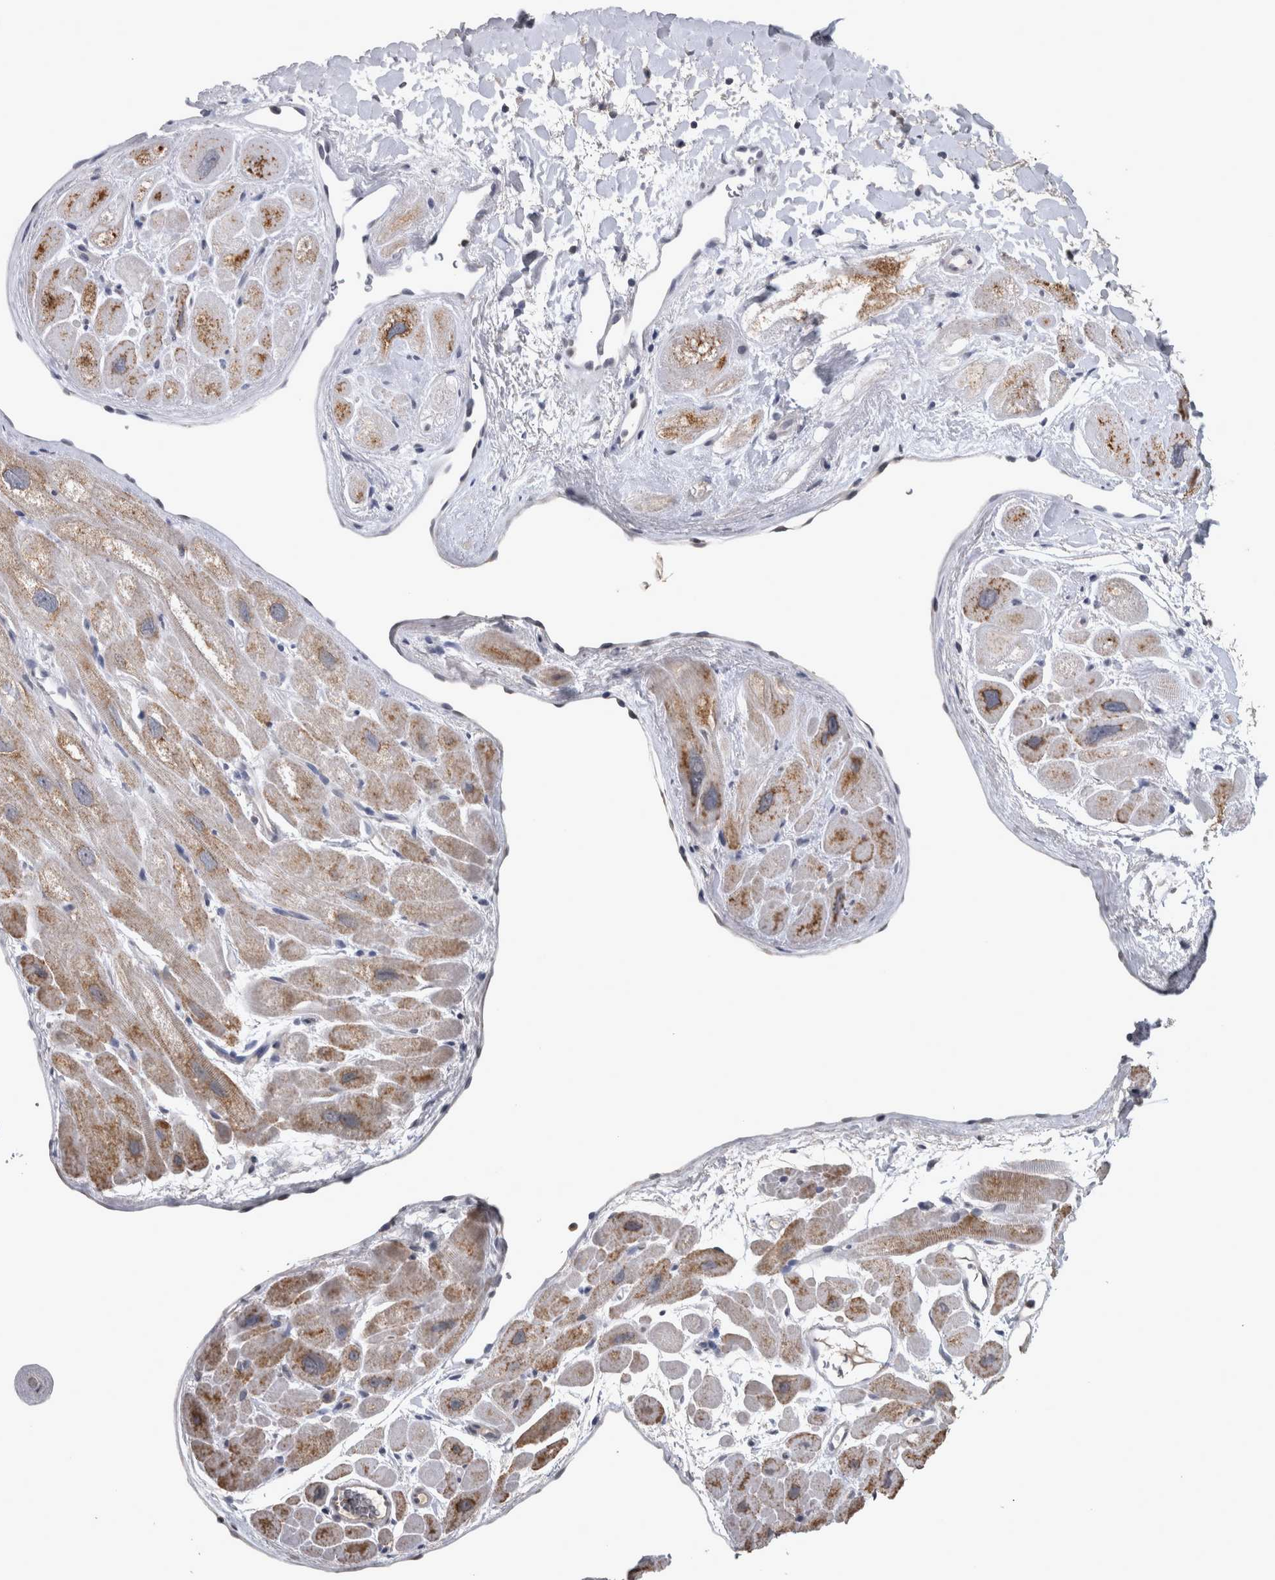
{"staining": {"intensity": "moderate", "quantity": "<25%", "location": "cytoplasmic/membranous"}, "tissue": "heart muscle", "cell_type": "Cardiomyocytes", "image_type": "normal", "snomed": [{"axis": "morphology", "description": "Normal tissue, NOS"}, {"axis": "topography", "description": "Heart"}], "caption": "Heart muscle stained for a protein (brown) displays moderate cytoplasmic/membranous positive staining in about <25% of cardiomyocytes.", "gene": "WNT7A", "patient": {"sex": "male", "age": 49}}